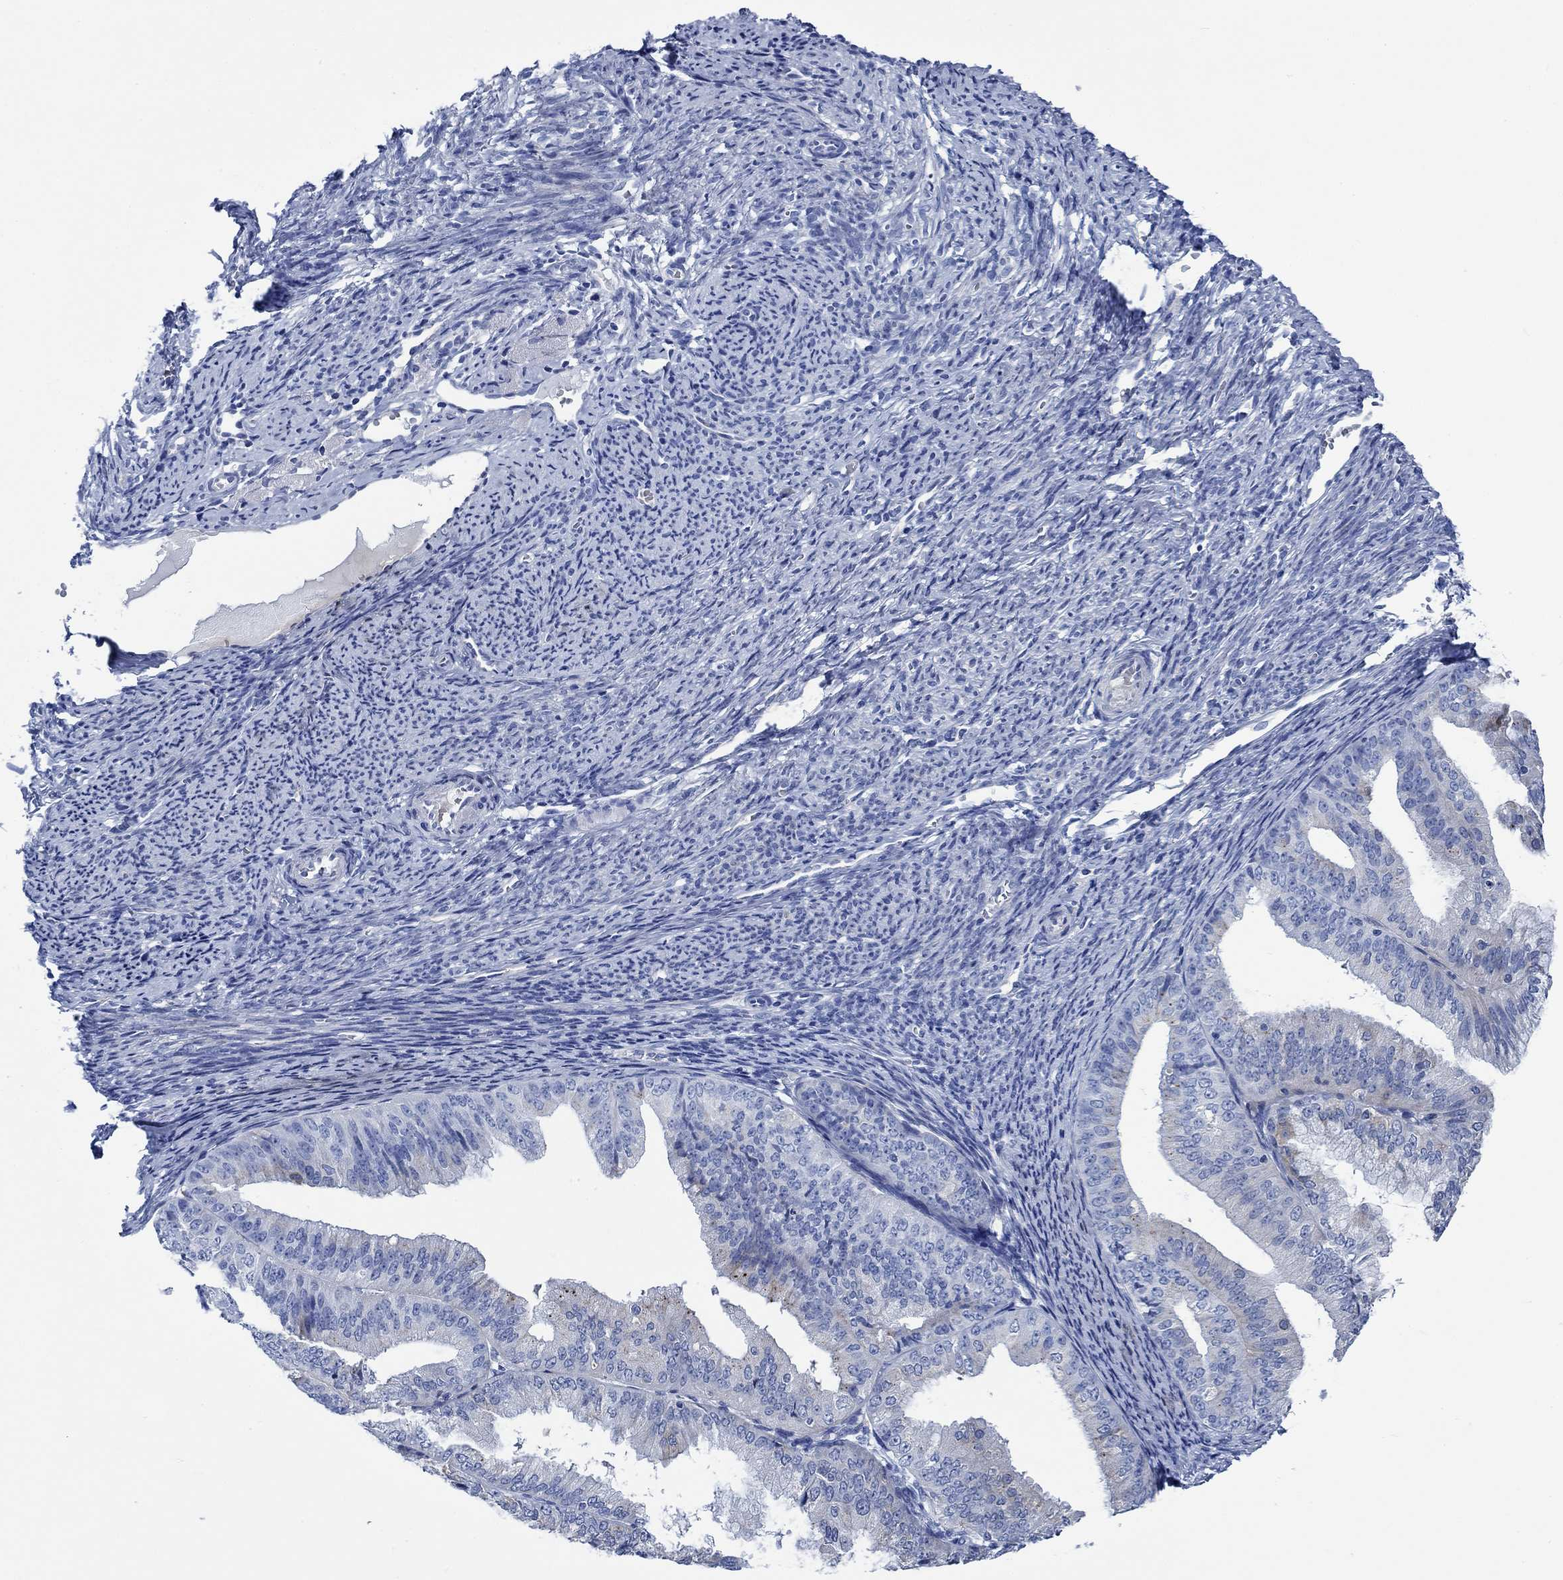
{"staining": {"intensity": "negative", "quantity": "none", "location": "none"}, "tissue": "endometrial cancer", "cell_type": "Tumor cells", "image_type": "cancer", "snomed": [{"axis": "morphology", "description": "Adenocarcinoma, NOS"}, {"axis": "topography", "description": "Endometrium"}], "caption": "Endometrial adenocarcinoma stained for a protein using immunohistochemistry (IHC) displays no staining tumor cells.", "gene": "SVEP1", "patient": {"sex": "female", "age": 63}}